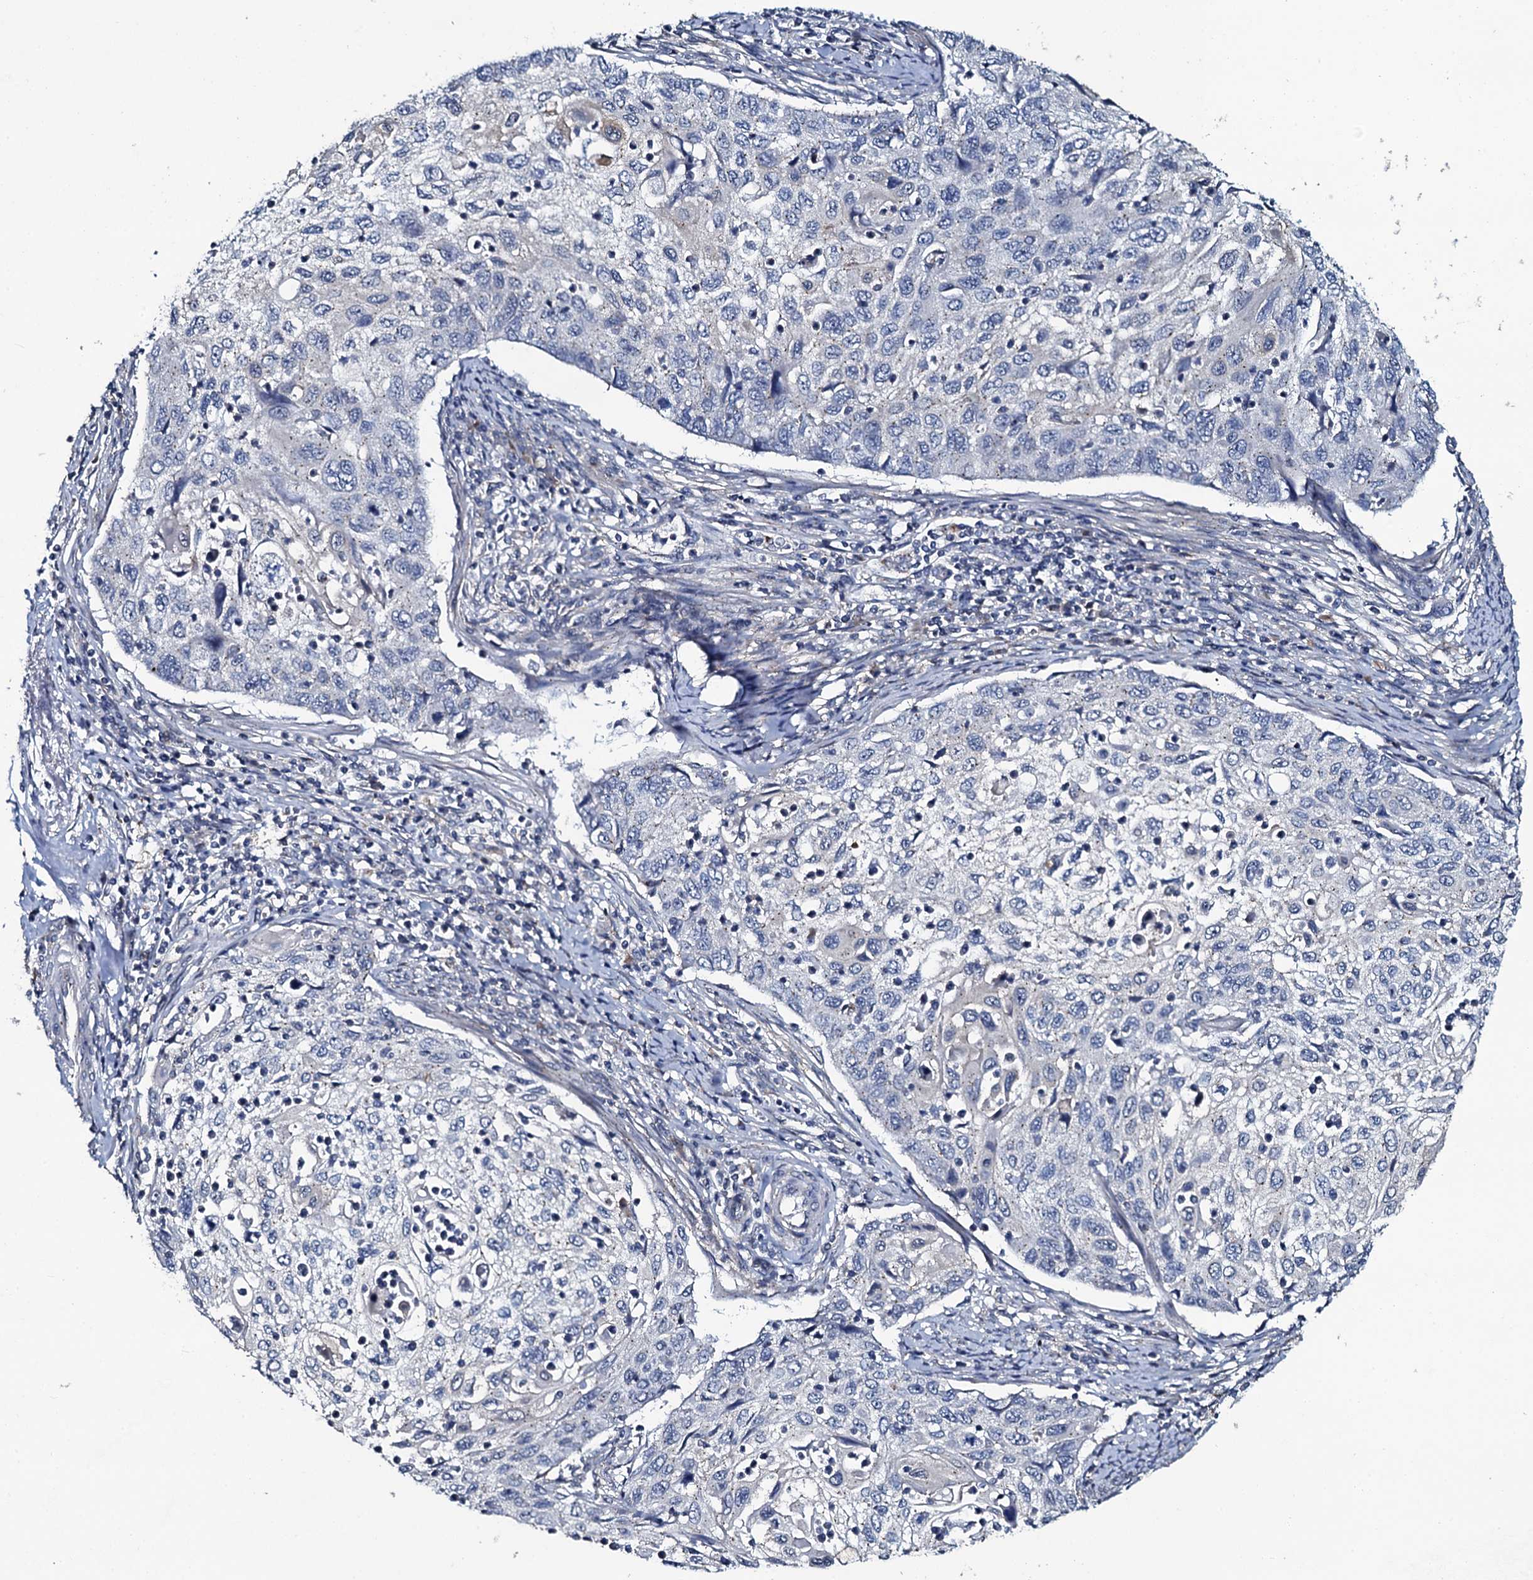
{"staining": {"intensity": "negative", "quantity": "none", "location": "none"}, "tissue": "cervical cancer", "cell_type": "Tumor cells", "image_type": "cancer", "snomed": [{"axis": "morphology", "description": "Squamous cell carcinoma, NOS"}, {"axis": "topography", "description": "Cervix"}], "caption": "Immunohistochemistry (IHC) of cervical cancer (squamous cell carcinoma) reveals no positivity in tumor cells.", "gene": "USPL1", "patient": {"sex": "female", "age": 70}}